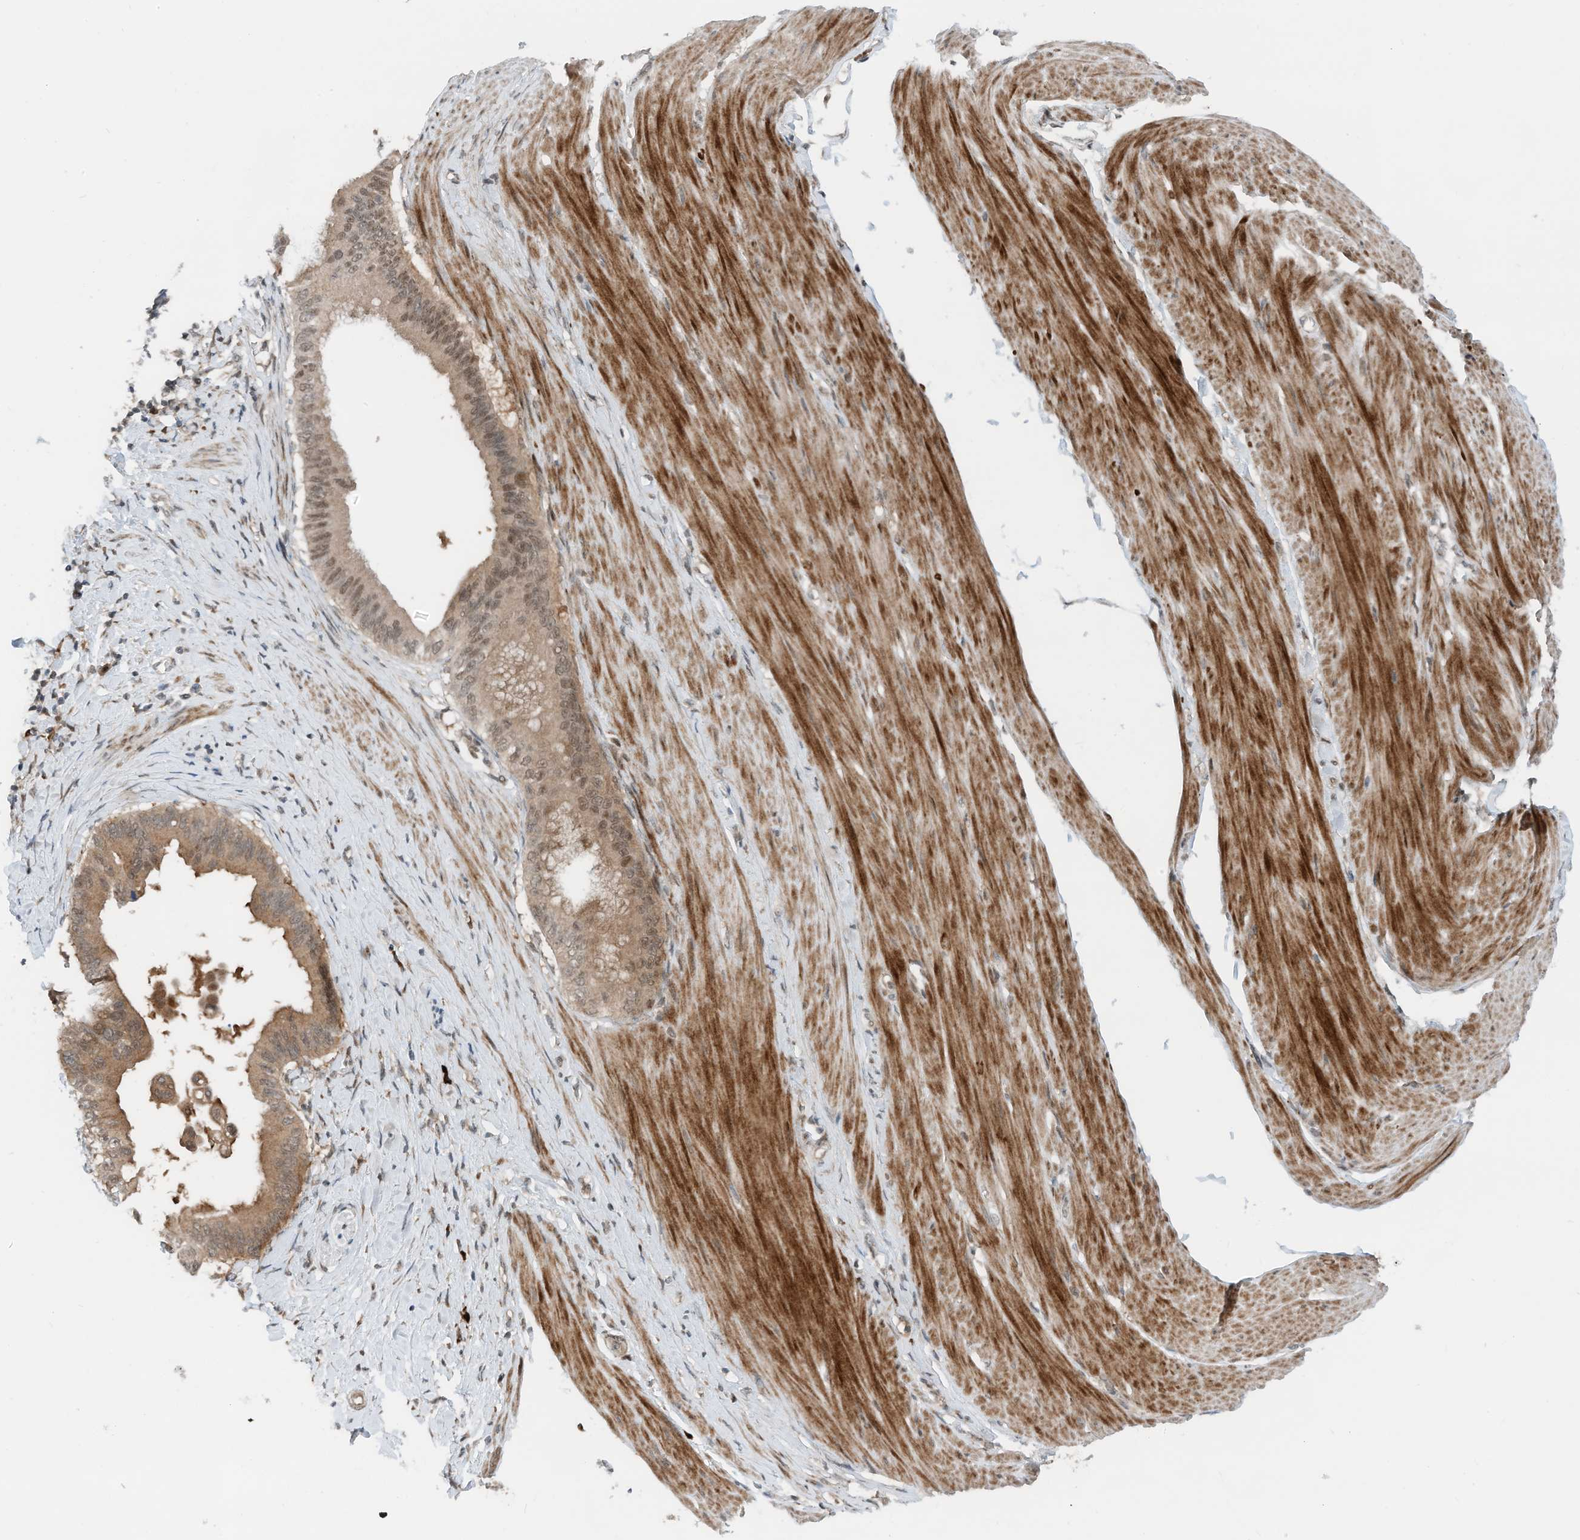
{"staining": {"intensity": "moderate", "quantity": ">75%", "location": "cytoplasmic/membranous,nuclear"}, "tissue": "pancreatic cancer", "cell_type": "Tumor cells", "image_type": "cancer", "snomed": [{"axis": "morphology", "description": "Adenocarcinoma, NOS"}, {"axis": "topography", "description": "Pancreas"}], "caption": "There is medium levels of moderate cytoplasmic/membranous and nuclear positivity in tumor cells of pancreatic adenocarcinoma, as demonstrated by immunohistochemical staining (brown color).", "gene": "RMND1", "patient": {"sex": "female", "age": 56}}